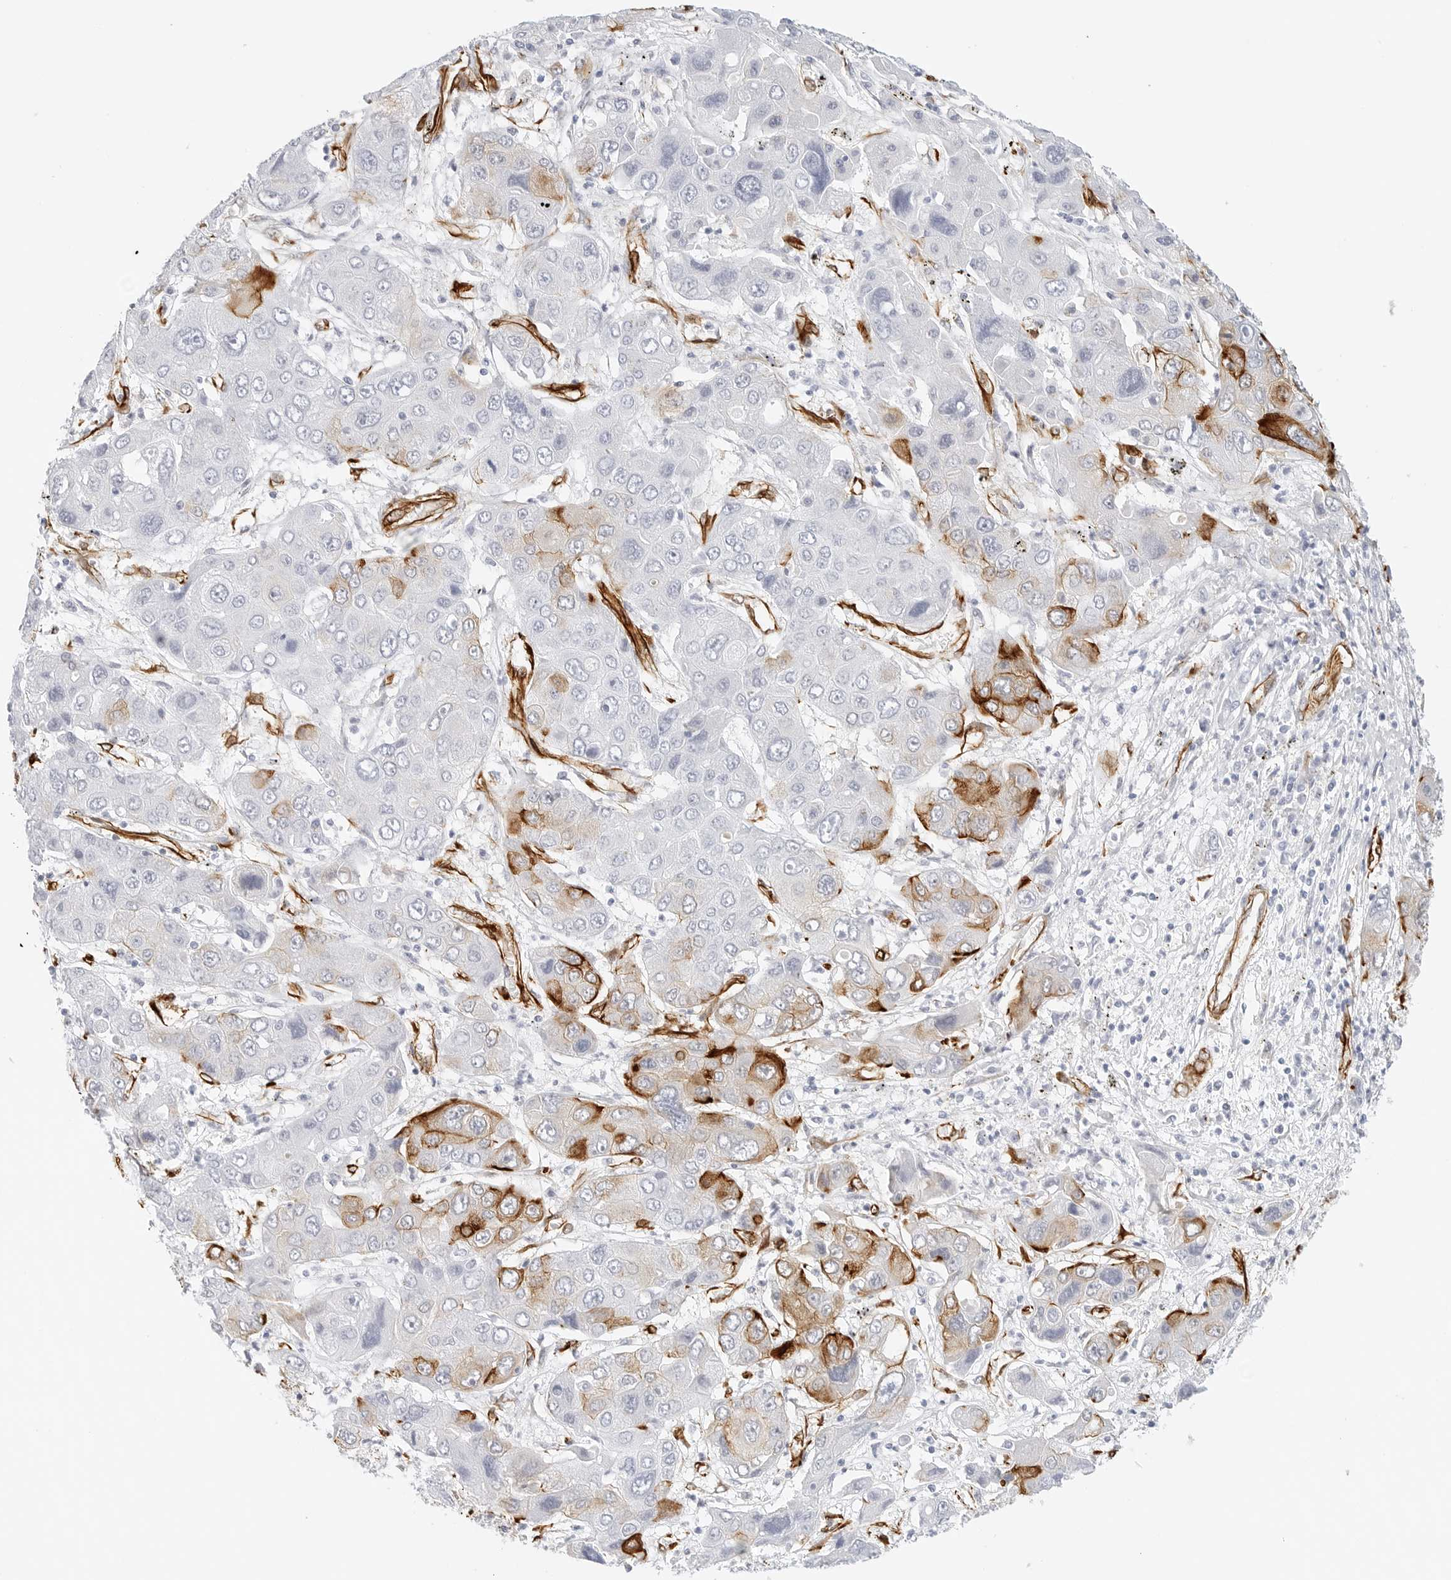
{"staining": {"intensity": "moderate", "quantity": "<25%", "location": "cytoplasmic/membranous"}, "tissue": "liver cancer", "cell_type": "Tumor cells", "image_type": "cancer", "snomed": [{"axis": "morphology", "description": "Cholangiocarcinoma"}, {"axis": "topography", "description": "Liver"}], "caption": "High-power microscopy captured an immunohistochemistry histopathology image of liver cancer (cholangiocarcinoma), revealing moderate cytoplasmic/membranous positivity in approximately <25% of tumor cells.", "gene": "NES", "patient": {"sex": "male", "age": 67}}